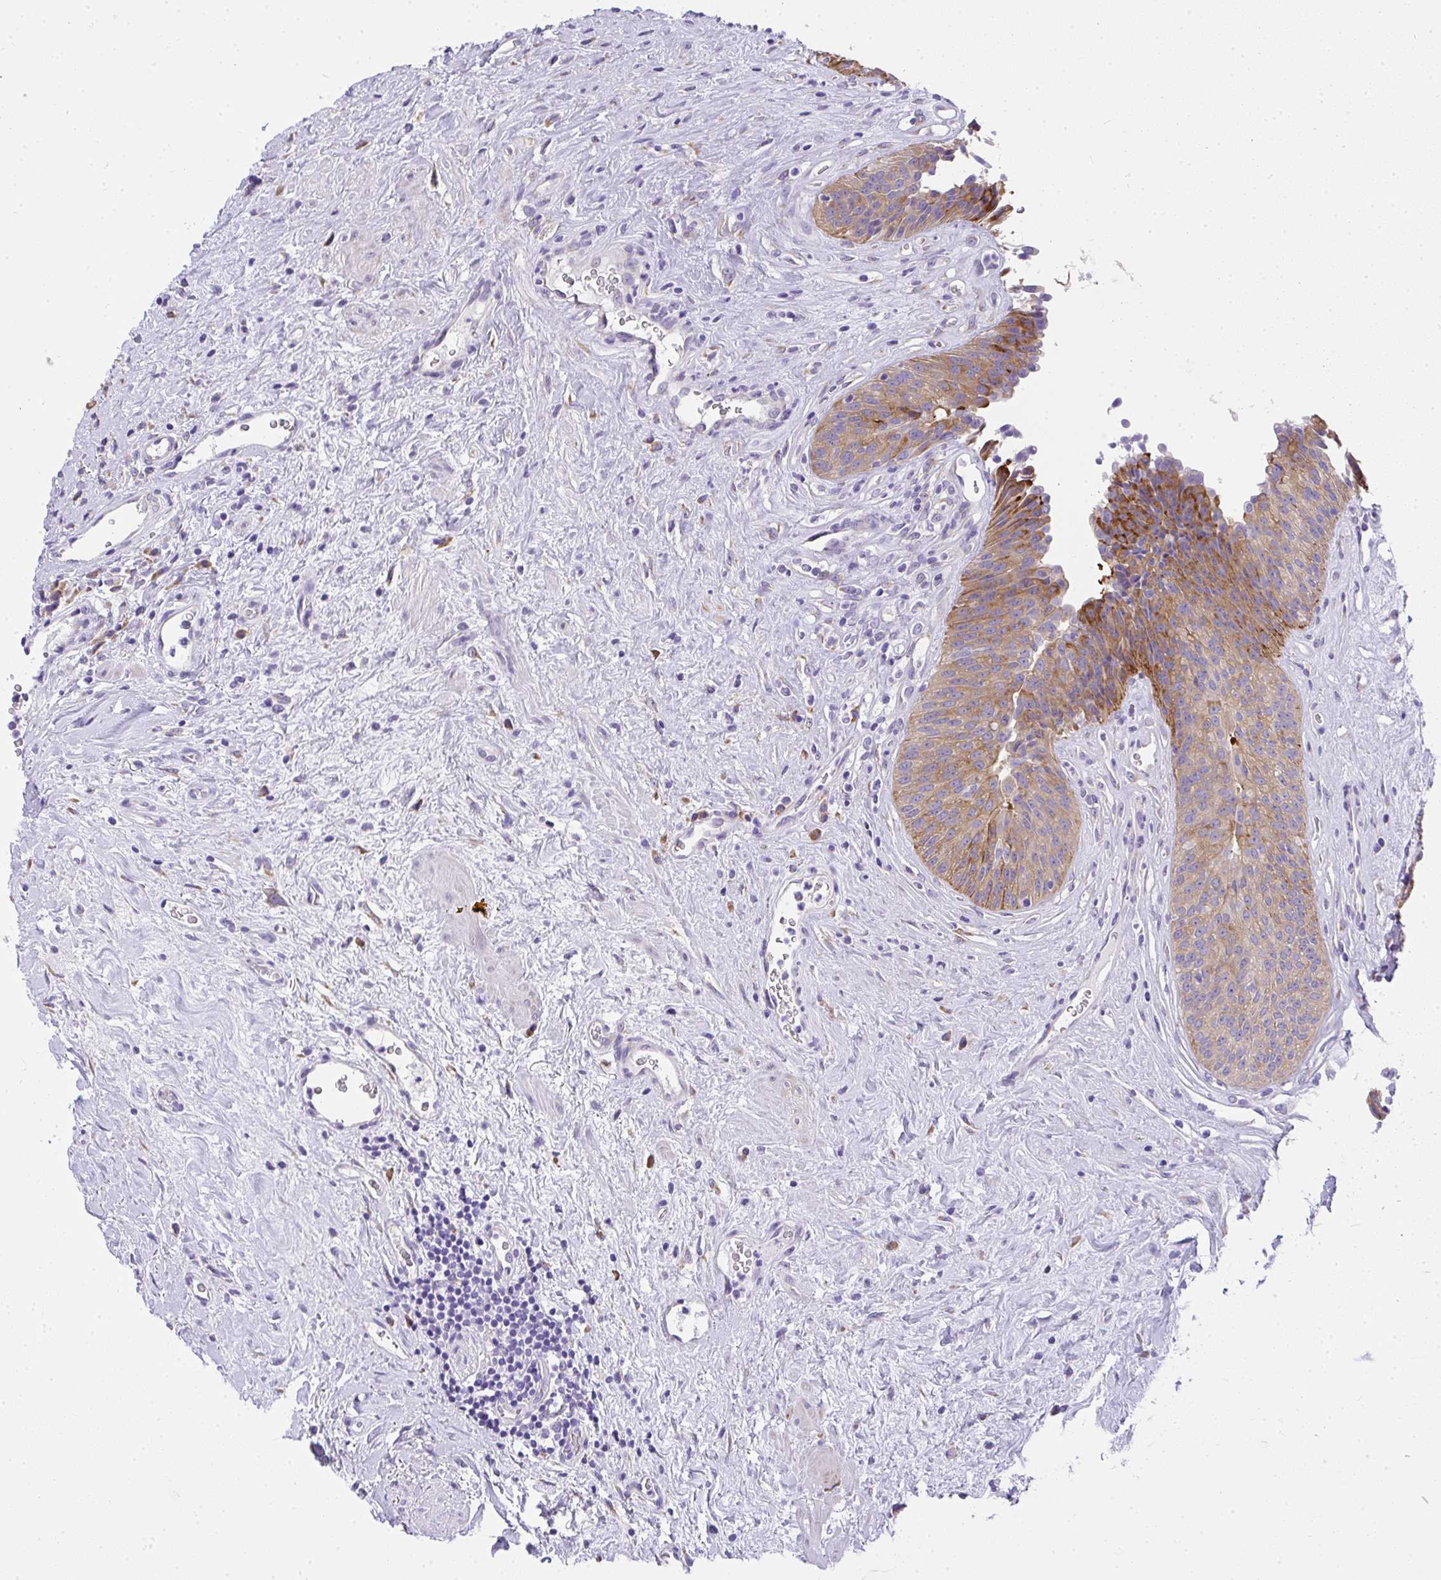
{"staining": {"intensity": "moderate", "quantity": "25%-75%", "location": "cytoplasmic/membranous"}, "tissue": "urinary bladder", "cell_type": "Urothelial cells", "image_type": "normal", "snomed": [{"axis": "morphology", "description": "Normal tissue, NOS"}, {"axis": "topography", "description": "Urinary bladder"}], "caption": "Immunohistochemical staining of benign human urinary bladder displays moderate cytoplasmic/membranous protein expression in approximately 25%-75% of urothelial cells. The protein is stained brown, and the nuclei are stained in blue (DAB IHC with brightfield microscopy, high magnification).", "gene": "ADRA2C", "patient": {"sex": "female", "age": 56}}